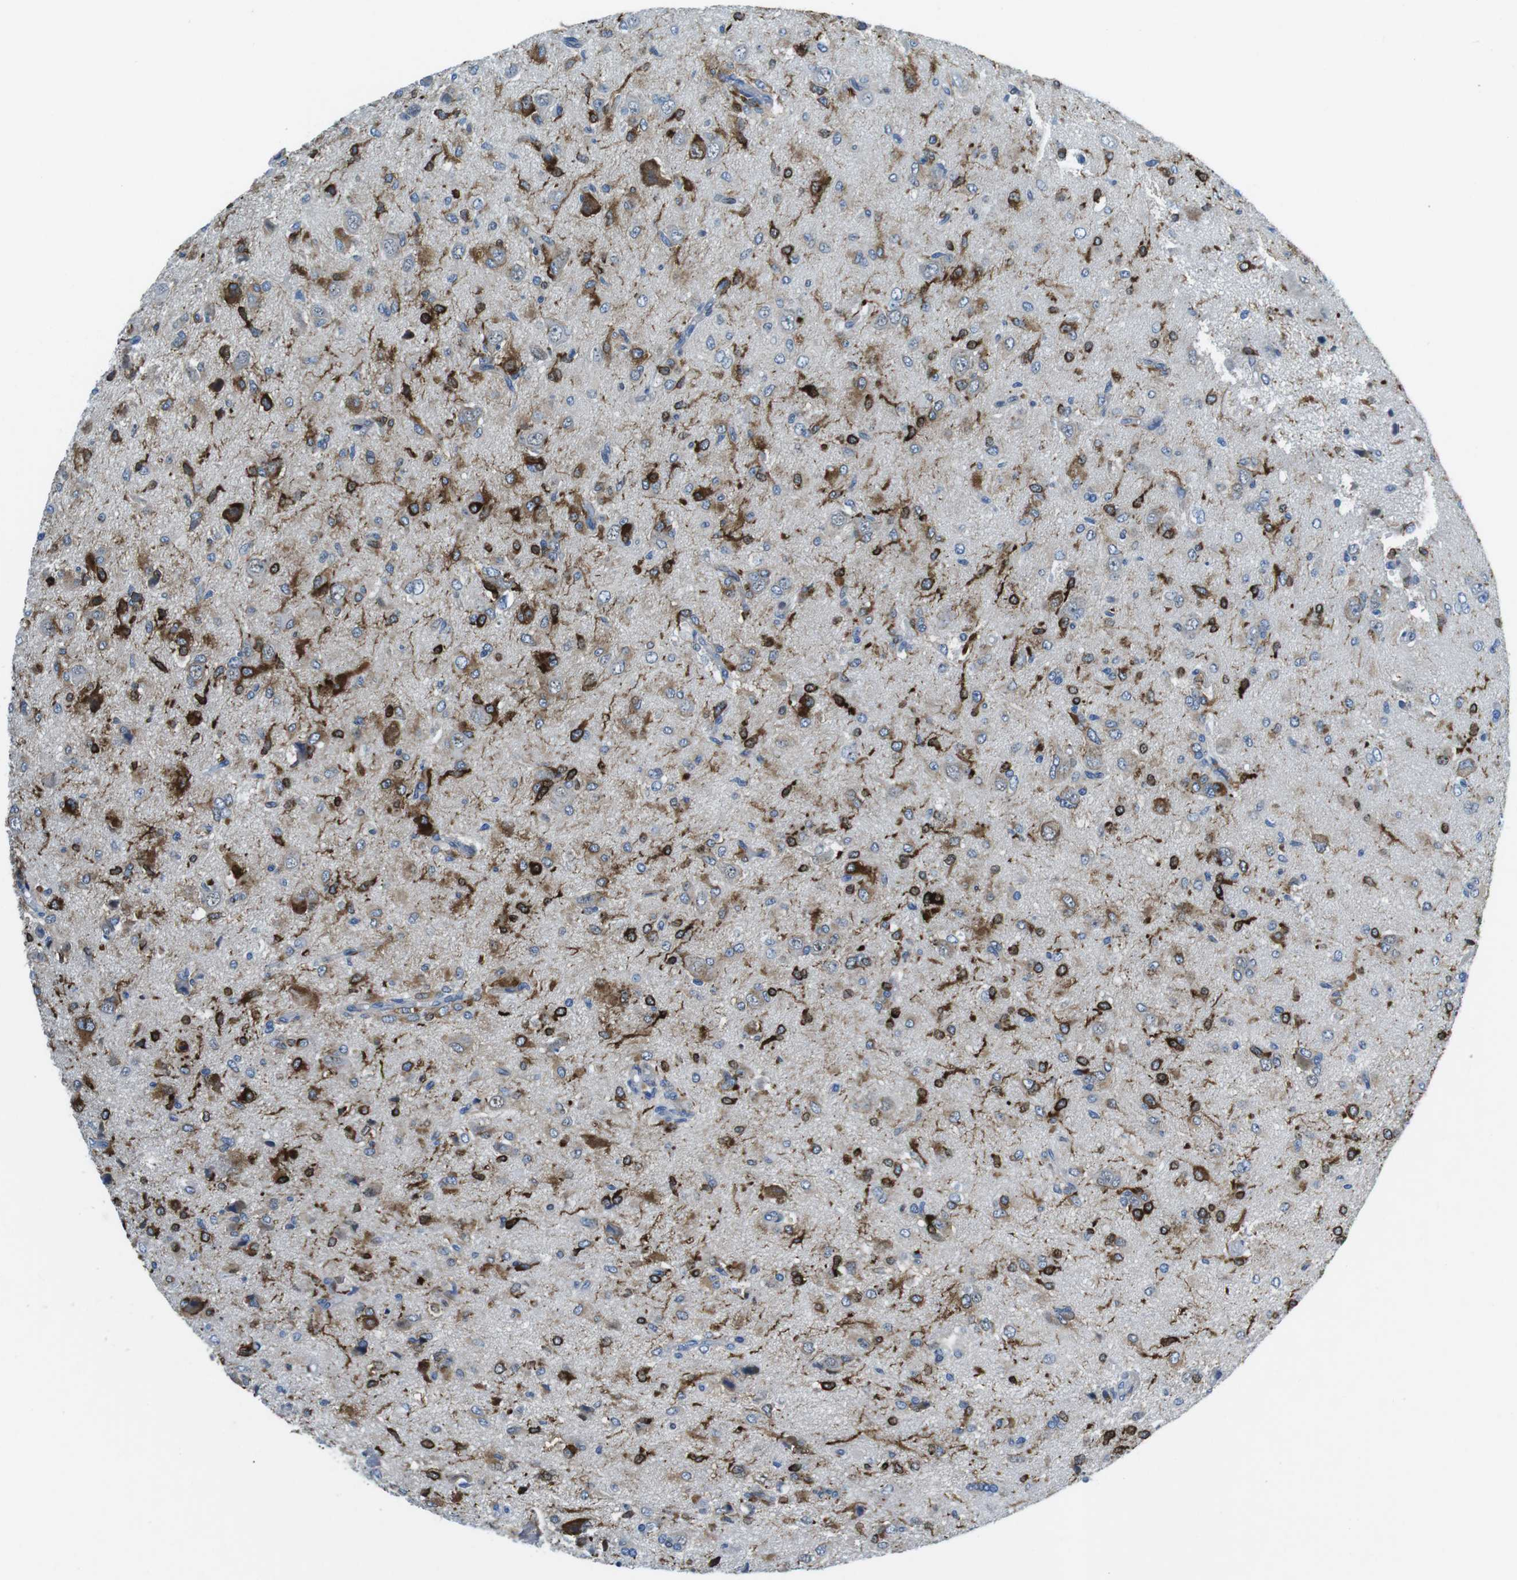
{"staining": {"intensity": "strong", "quantity": "25%-75%", "location": "cytoplasmic/membranous"}, "tissue": "glioma", "cell_type": "Tumor cells", "image_type": "cancer", "snomed": [{"axis": "morphology", "description": "Glioma, malignant, High grade"}, {"axis": "topography", "description": "Brain"}], "caption": "Malignant glioma (high-grade) was stained to show a protein in brown. There is high levels of strong cytoplasmic/membranous expression in about 25%-75% of tumor cells.", "gene": "PHLDA1", "patient": {"sex": "female", "age": 59}}